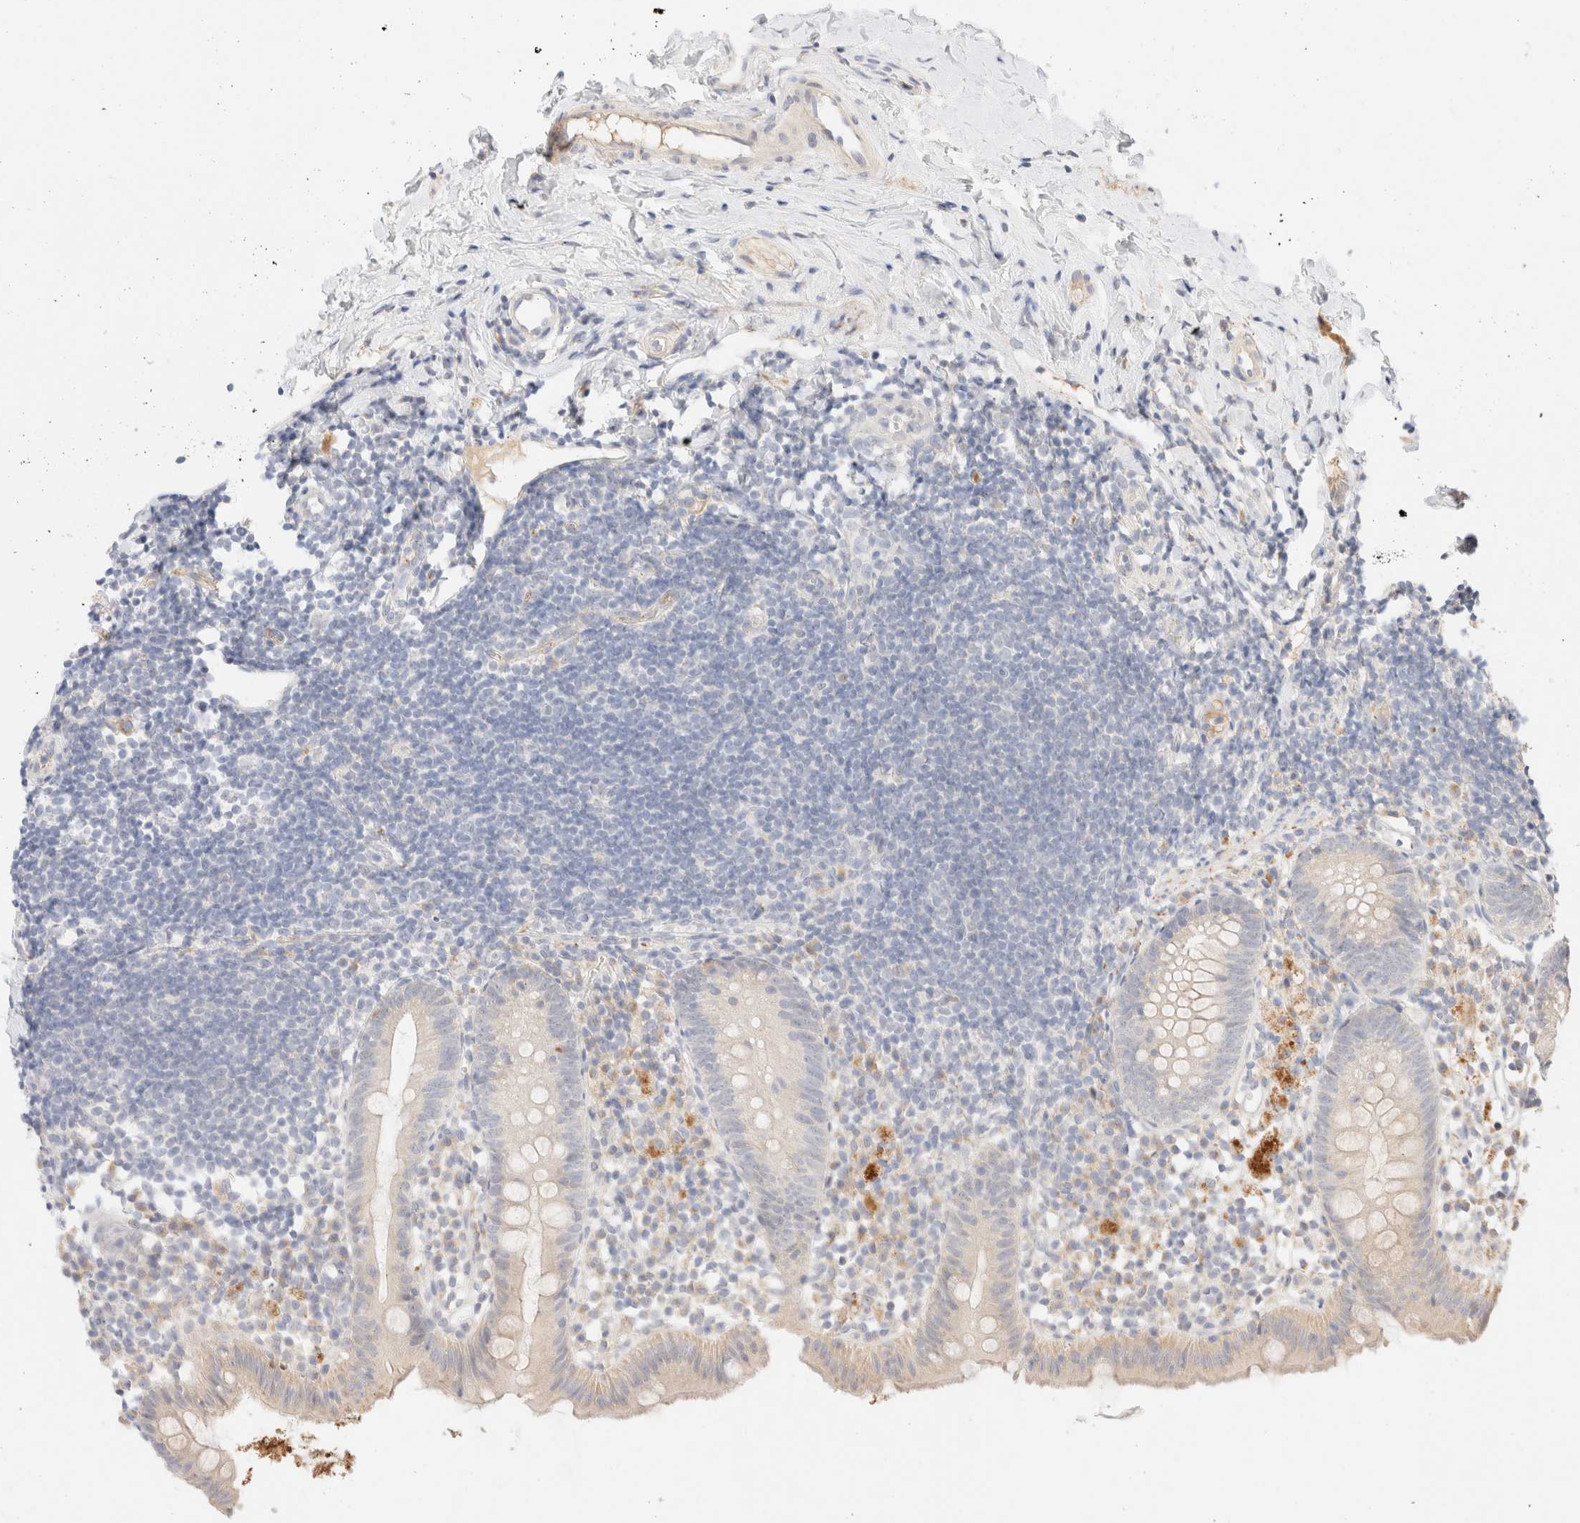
{"staining": {"intensity": "weak", "quantity": "<25%", "location": "cytoplasmic/membranous"}, "tissue": "appendix", "cell_type": "Glandular cells", "image_type": "normal", "snomed": [{"axis": "morphology", "description": "Normal tissue, NOS"}, {"axis": "topography", "description": "Appendix"}], "caption": "There is no significant positivity in glandular cells of appendix. Brightfield microscopy of immunohistochemistry (IHC) stained with DAB (brown) and hematoxylin (blue), captured at high magnification.", "gene": "SNTB1", "patient": {"sex": "female", "age": 20}}